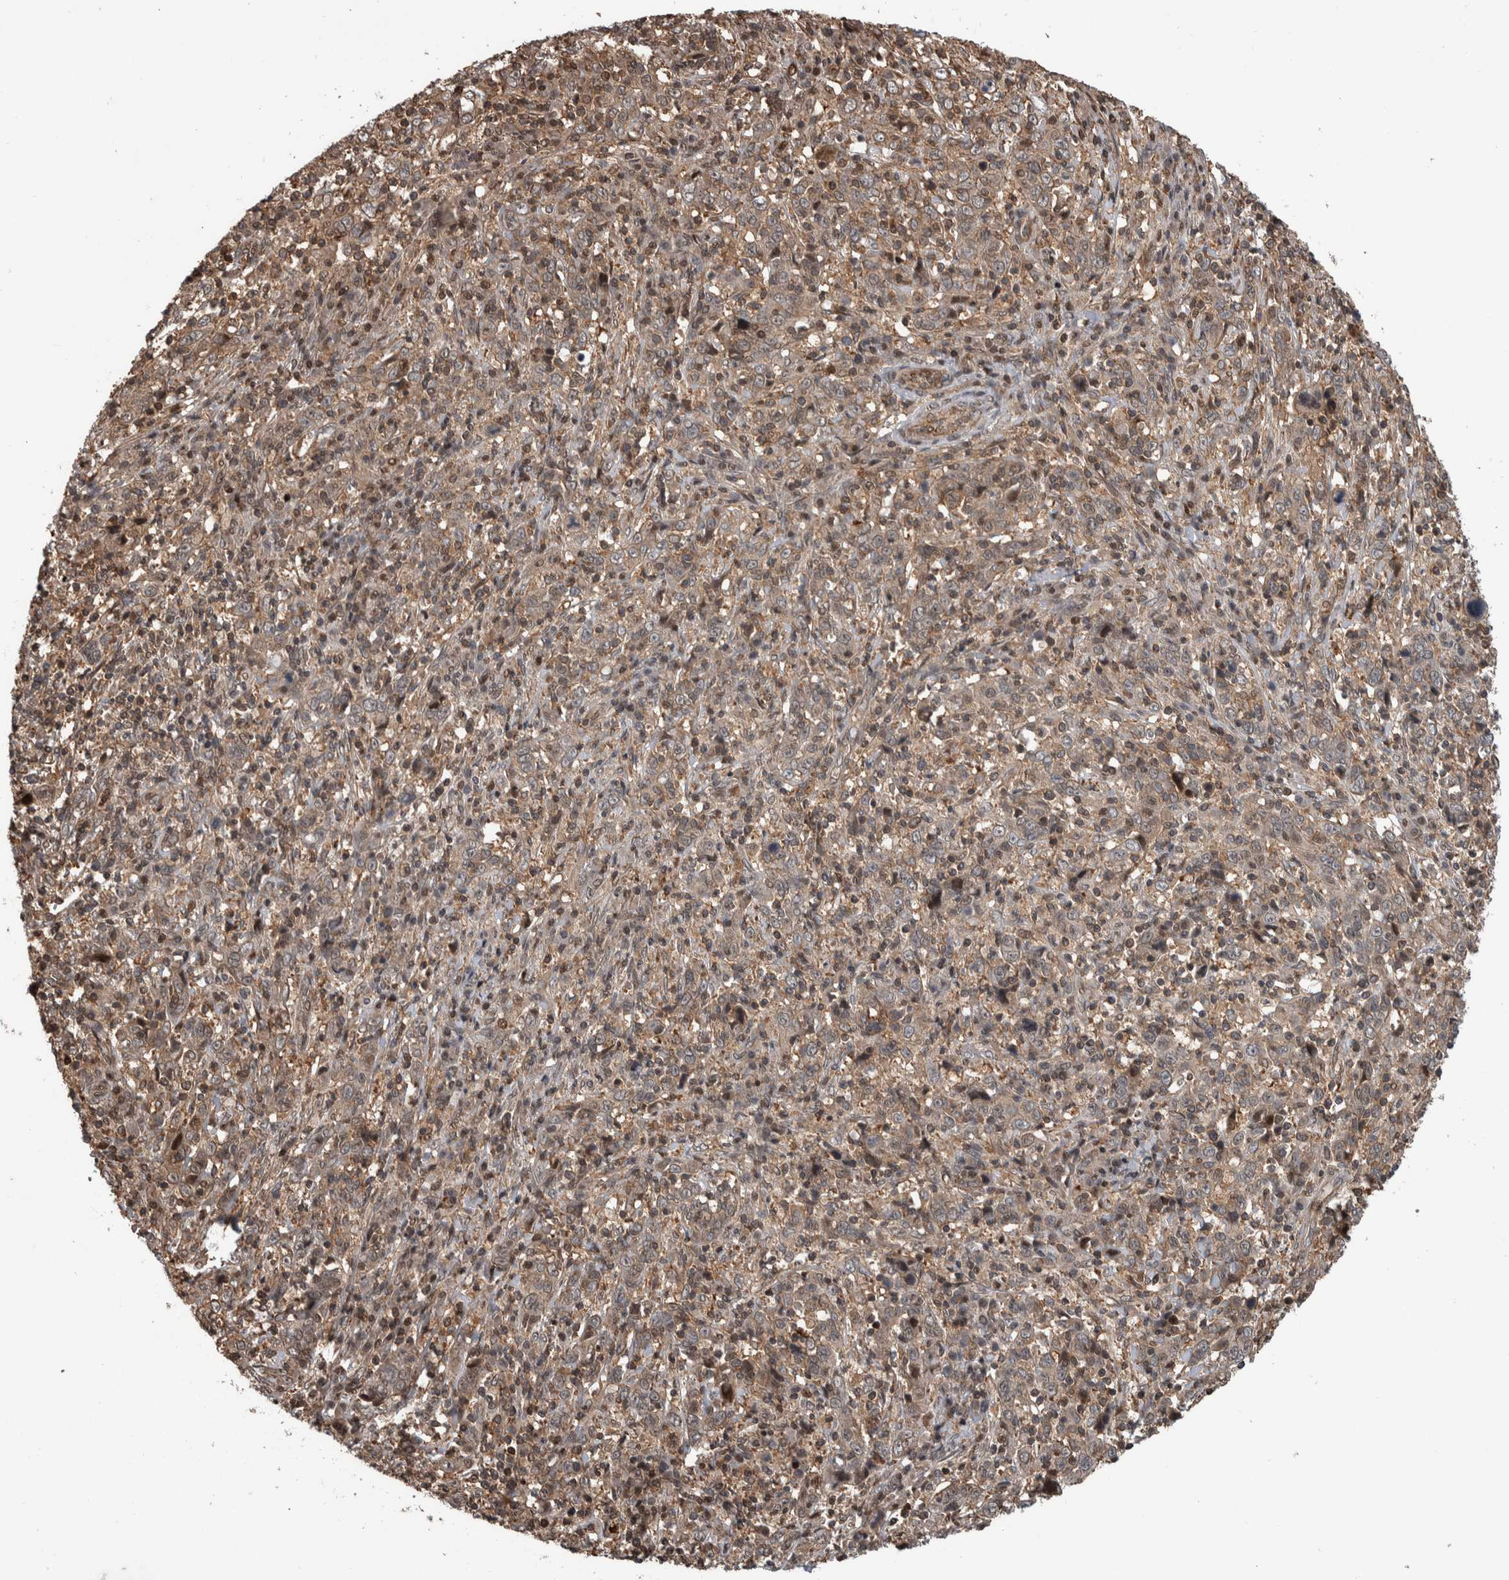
{"staining": {"intensity": "weak", "quantity": ">75%", "location": "cytoplasmic/membranous"}, "tissue": "cervical cancer", "cell_type": "Tumor cells", "image_type": "cancer", "snomed": [{"axis": "morphology", "description": "Squamous cell carcinoma, NOS"}, {"axis": "topography", "description": "Cervix"}], "caption": "A brown stain highlights weak cytoplasmic/membranous staining of a protein in squamous cell carcinoma (cervical) tumor cells.", "gene": "ARFGEF1", "patient": {"sex": "female", "age": 46}}